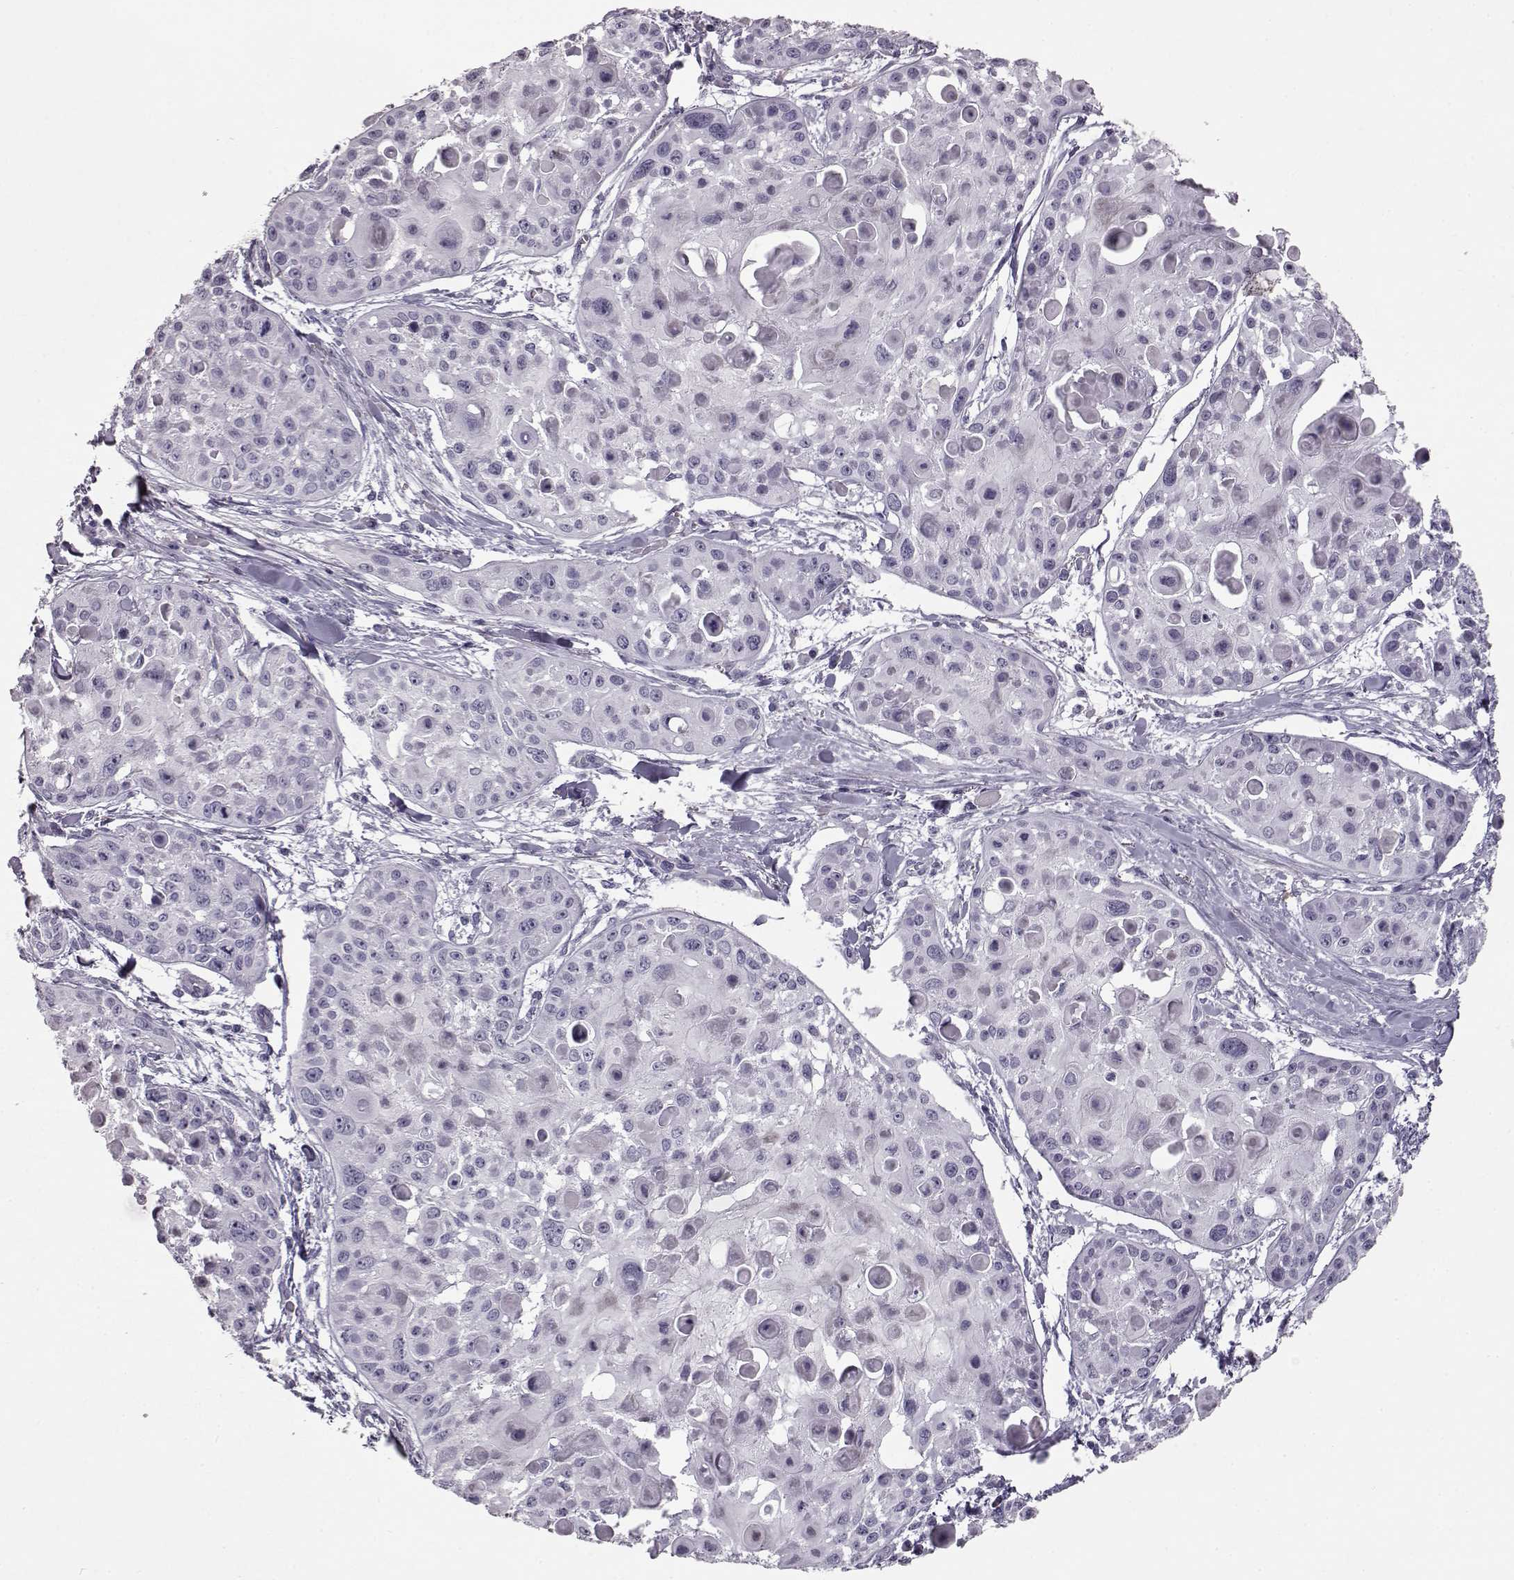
{"staining": {"intensity": "negative", "quantity": "none", "location": "none"}, "tissue": "skin cancer", "cell_type": "Tumor cells", "image_type": "cancer", "snomed": [{"axis": "morphology", "description": "Squamous cell carcinoma, NOS"}, {"axis": "topography", "description": "Skin"}, {"axis": "topography", "description": "Anal"}], "caption": "Micrograph shows no significant protein expression in tumor cells of skin squamous cell carcinoma.", "gene": "CCL19", "patient": {"sex": "female", "age": 75}}